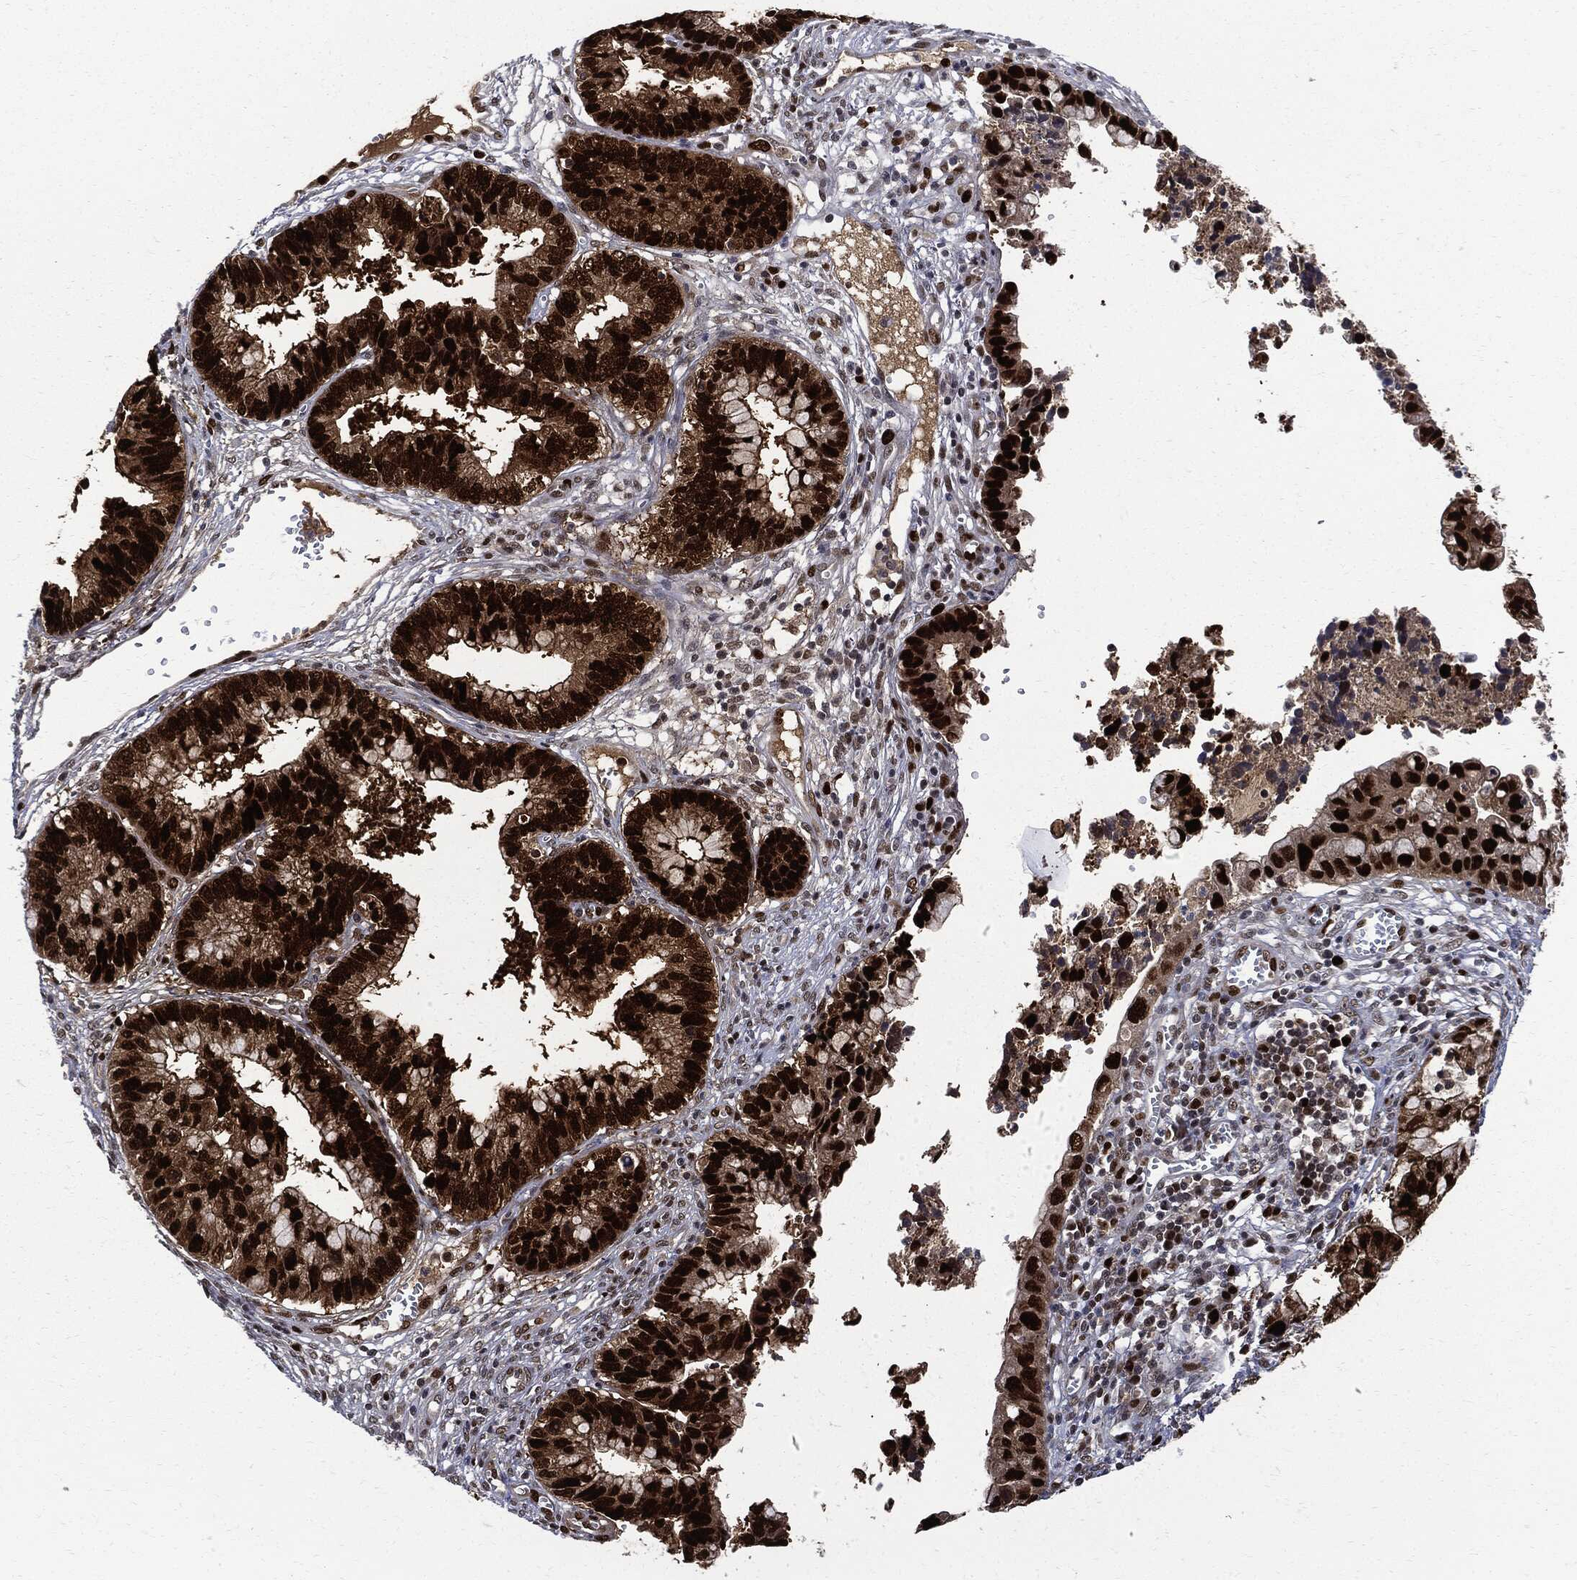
{"staining": {"intensity": "strong", "quantity": ">75%", "location": "nuclear"}, "tissue": "cervical cancer", "cell_type": "Tumor cells", "image_type": "cancer", "snomed": [{"axis": "morphology", "description": "Adenocarcinoma, NOS"}, {"axis": "topography", "description": "Cervix"}], "caption": "There is high levels of strong nuclear positivity in tumor cells of cervical adenocarcinoma, as demonstrated by immunohistochemical staining (brown color).", "gene": "PCNA", "patient": {"sex": "female", "age": 44}}